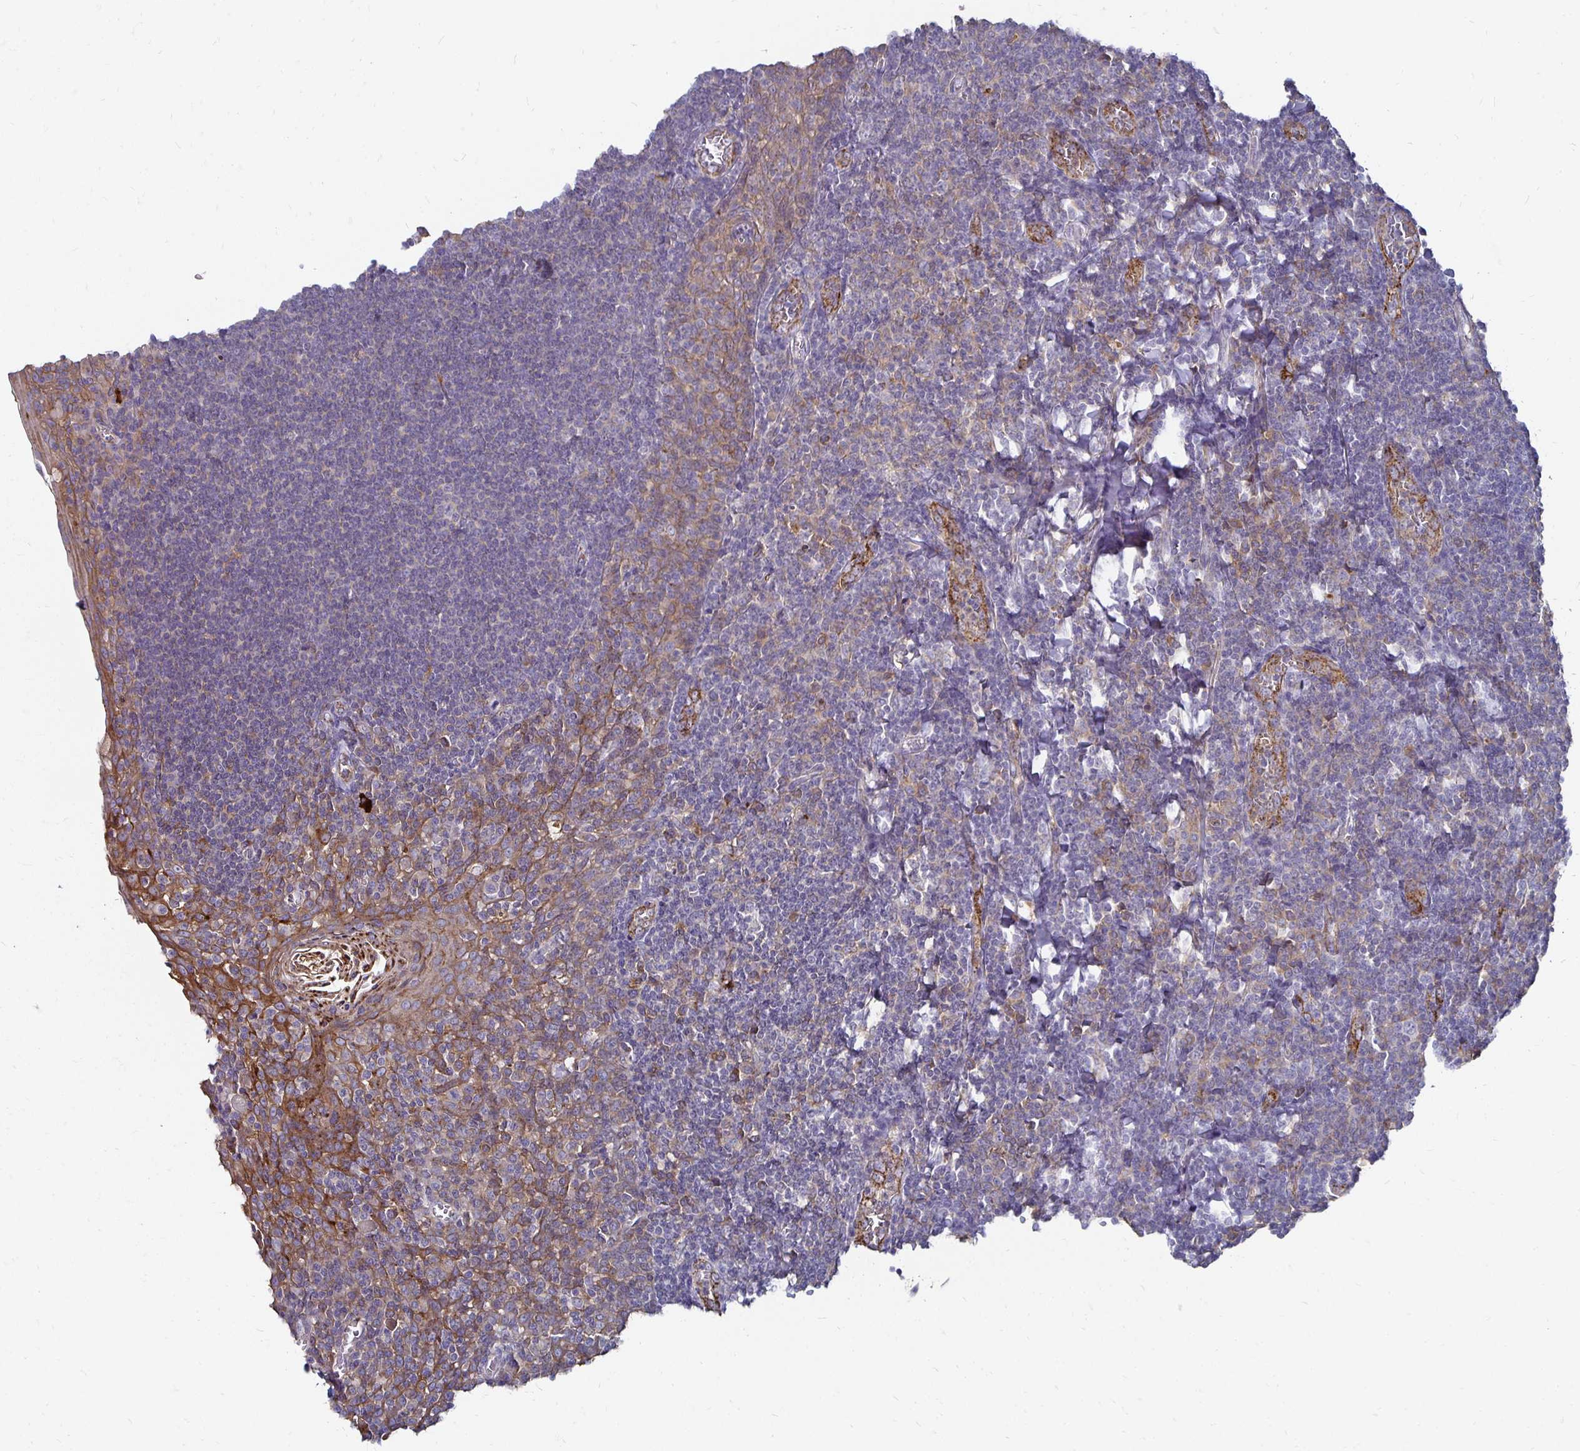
{"staining": {"intensity": "negative", "quantity": "none", "location": "none"}, "tissue": "tonsil", "cell_type": "Germinal center cells", "image_type": "normal", "snomed": [{"axis": "morphology", "description": "Normal tissue, NOS"}, {"axis": "topography", "description": "Tonsil"}], "caption": "Tonsil was stained to show a protein in brown. There is no significant expression in germinal center cells. The staining is performed using DAB brown chromogen with nuclei counter-stained in using hematoxylin.", "gene": "NCSTN", "patient": {"sex": "male", "age": 27}}